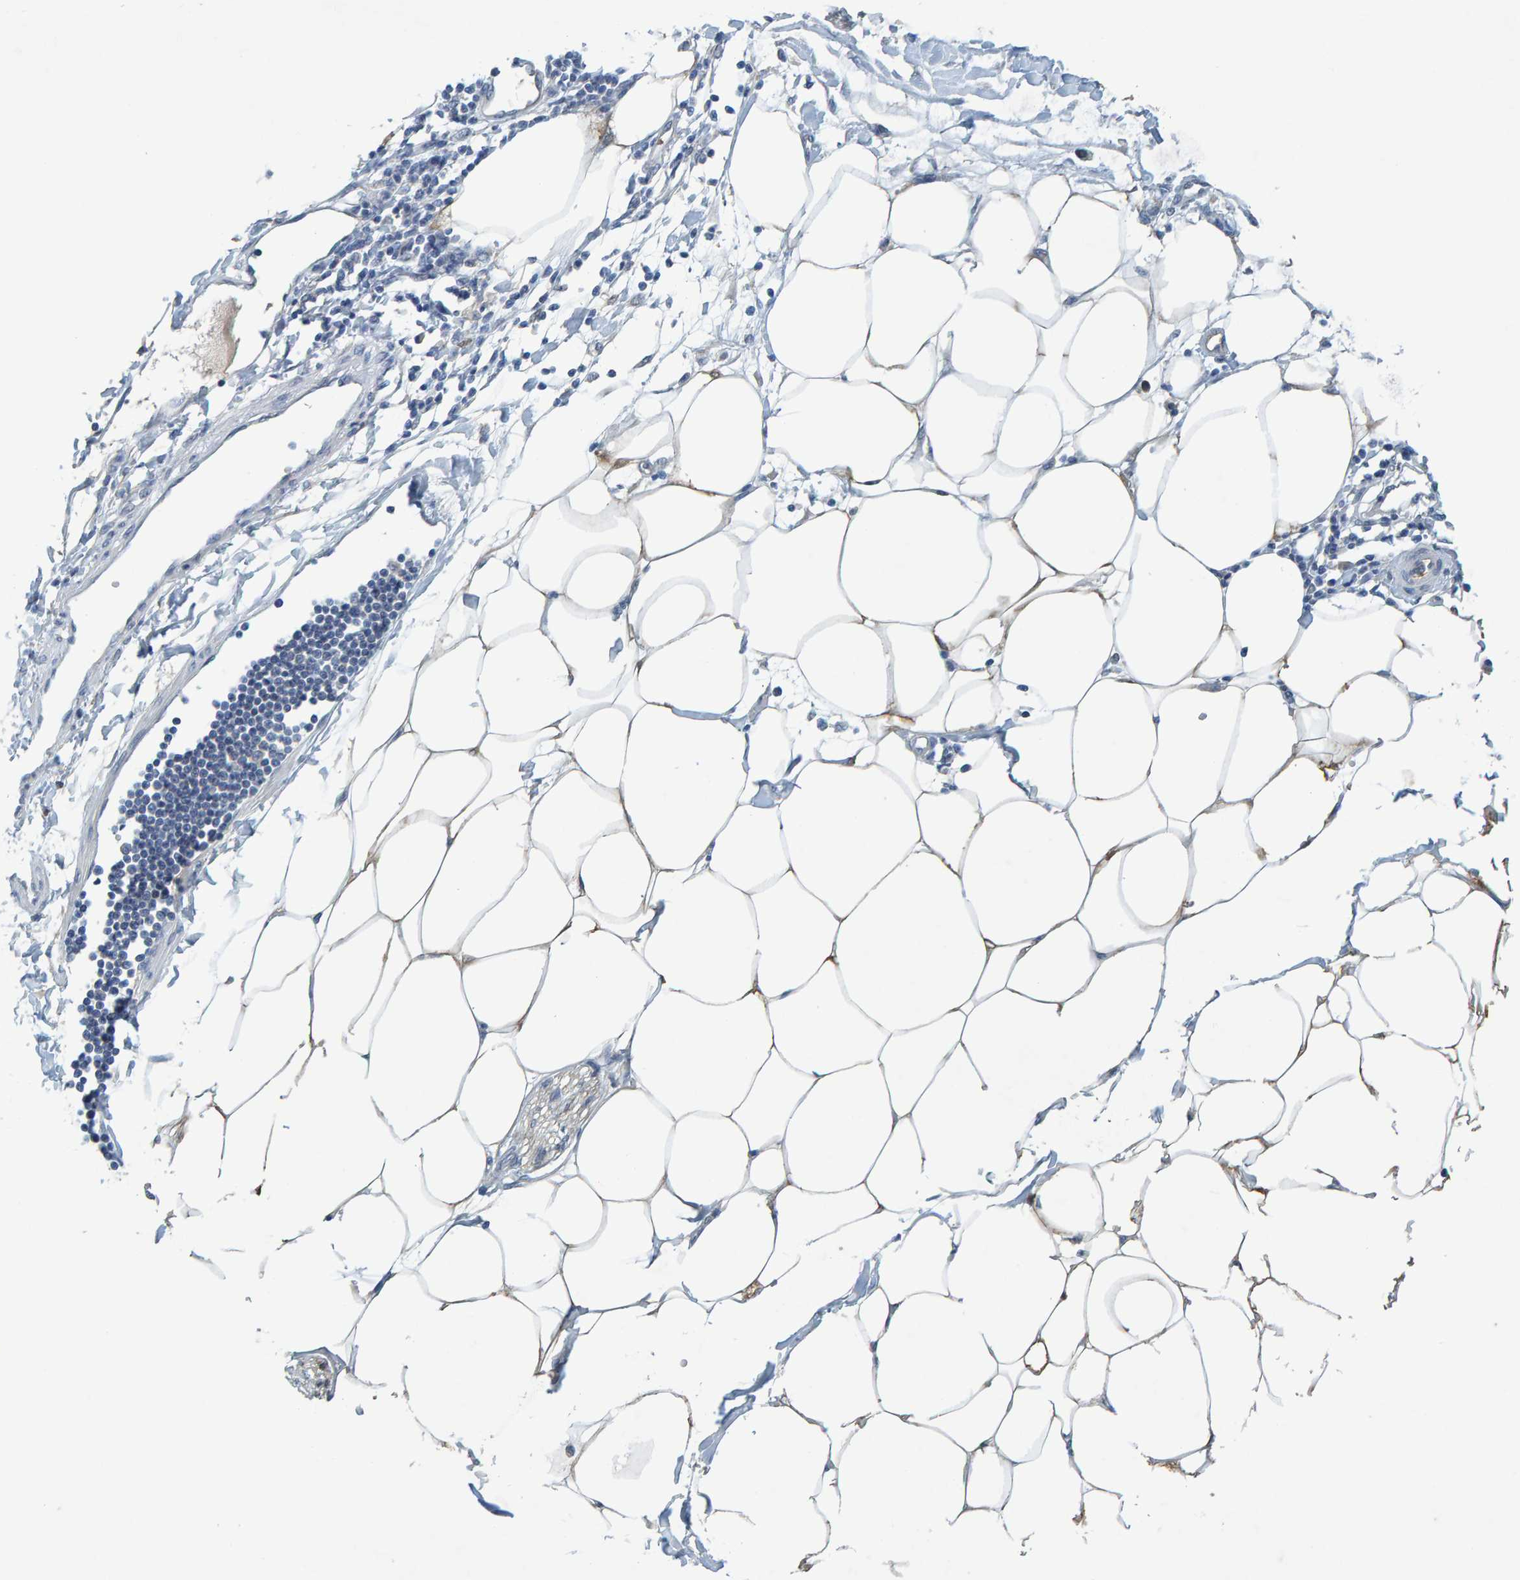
{"staining": {"intensity": "weak", "quantity": "25%-75%", "location": "cytoplasmic/membranous"}, "tissue": "adipose tissue", "cell_type": "Adipocytes", "image_type": "normal", "snomed": [{"axis": "morphology", "description": "Normal tissue, NOS"}, {"axis": "morphology", "description": "Adenocarcinoma, NOS"}, {"axis": "topography", "description": "Colon"}, {"axis": "topography", "description": "Peripheral nerve tissue"}], "caption": "Protein analysis of benign adipose tissue displays weak cytoplasmic/membranous expression in about 25%-75% of adipocytes.", "gene": "ALAD", "patient": {"sex": "male", "age": 14}}